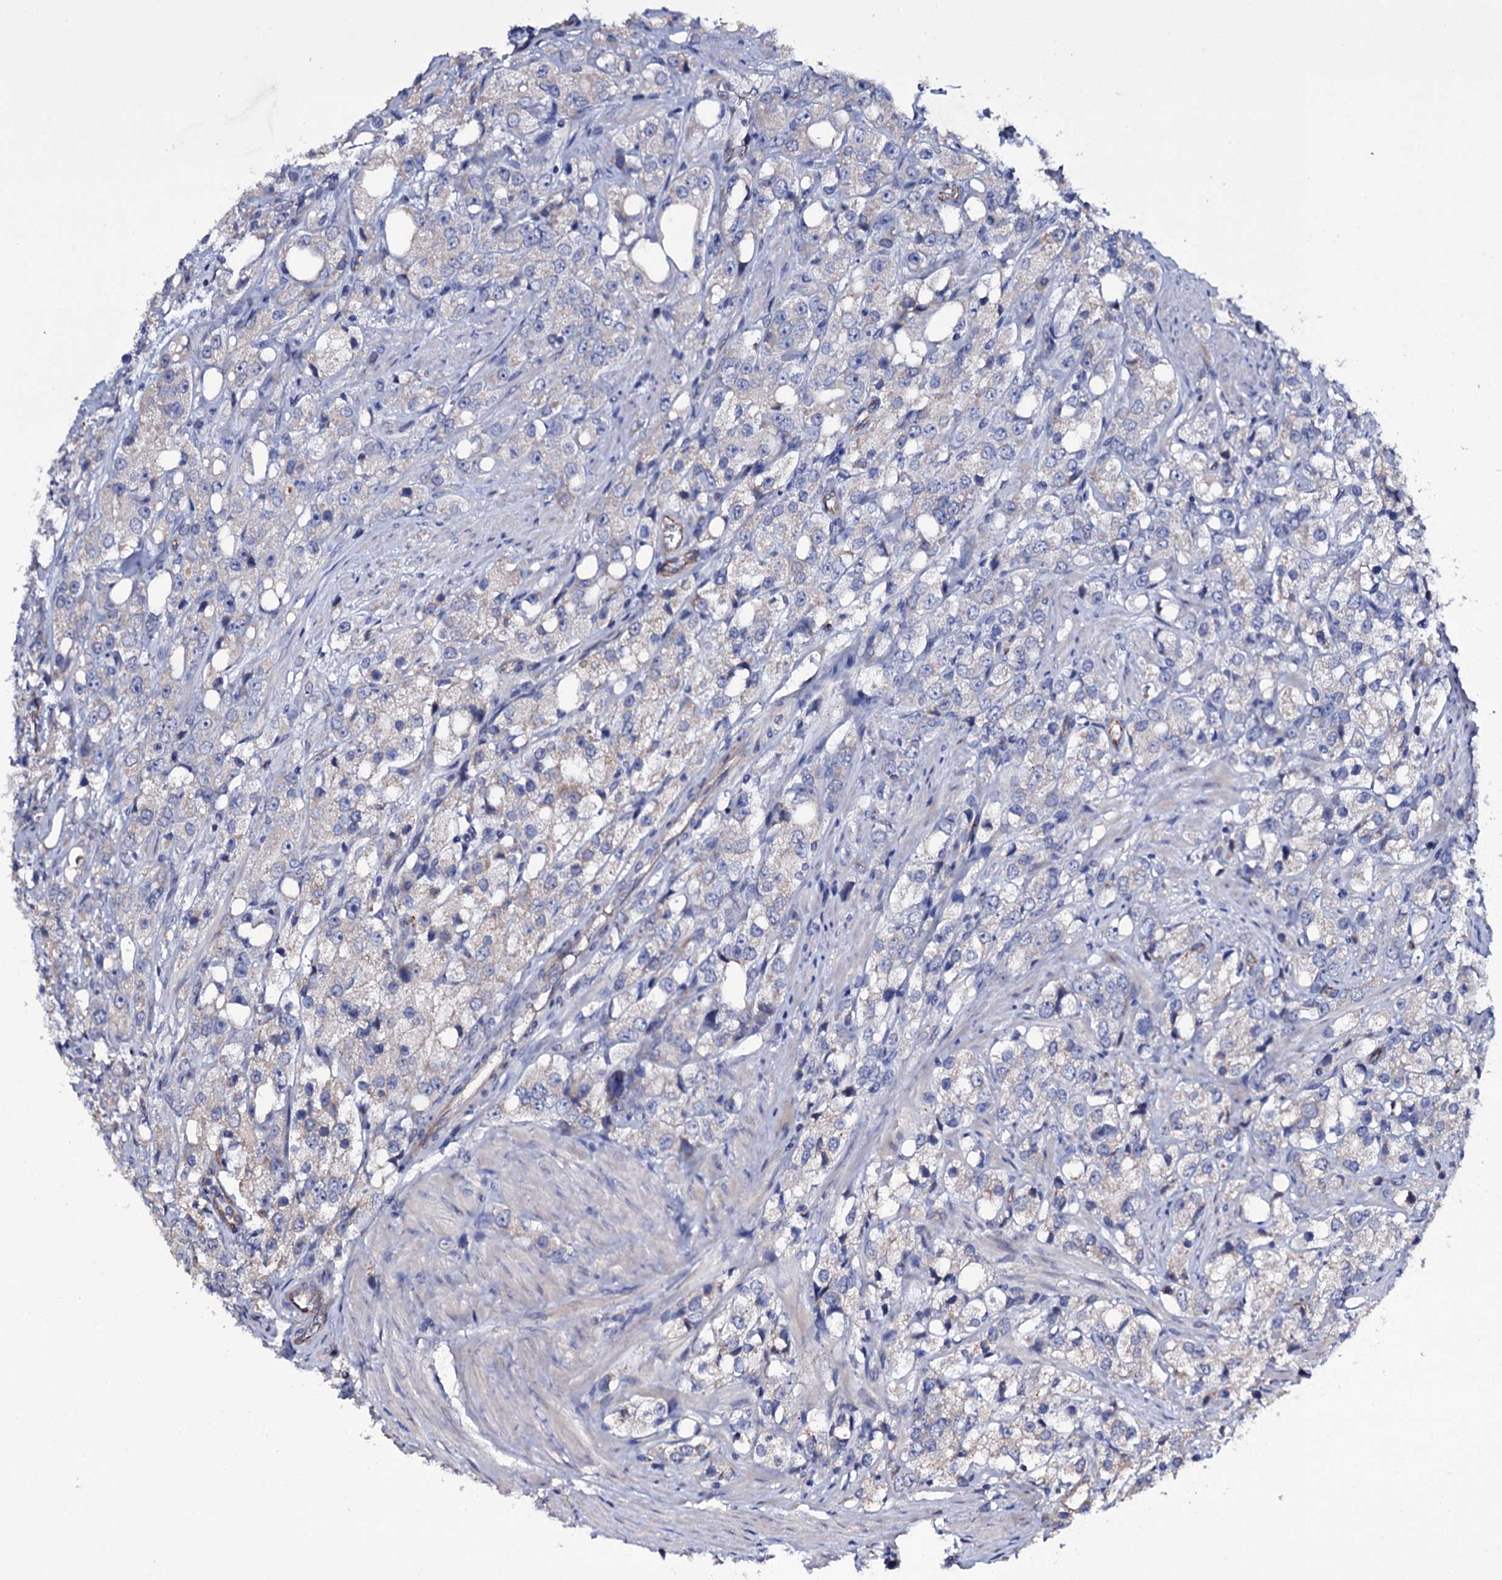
{"staining": {"intensity": "negative", "quantity": "none", "location": "none"}, "tissue": "prostate cancer", "cell_type": "Tumor cells", "image_type": "cancer", "snomed": [{"axis": "morphology", "description": "Adenocarcinoma, NOS"}, {"axis": "topography", "description": "Prostate"}], "caption": "Immunohistochemical staining of adenocarcinoma (prostate) demonstrates no significant expression in tumor cells.", "gene": "BCL2L14", "patient": {"sex": "male", "age": 79}}